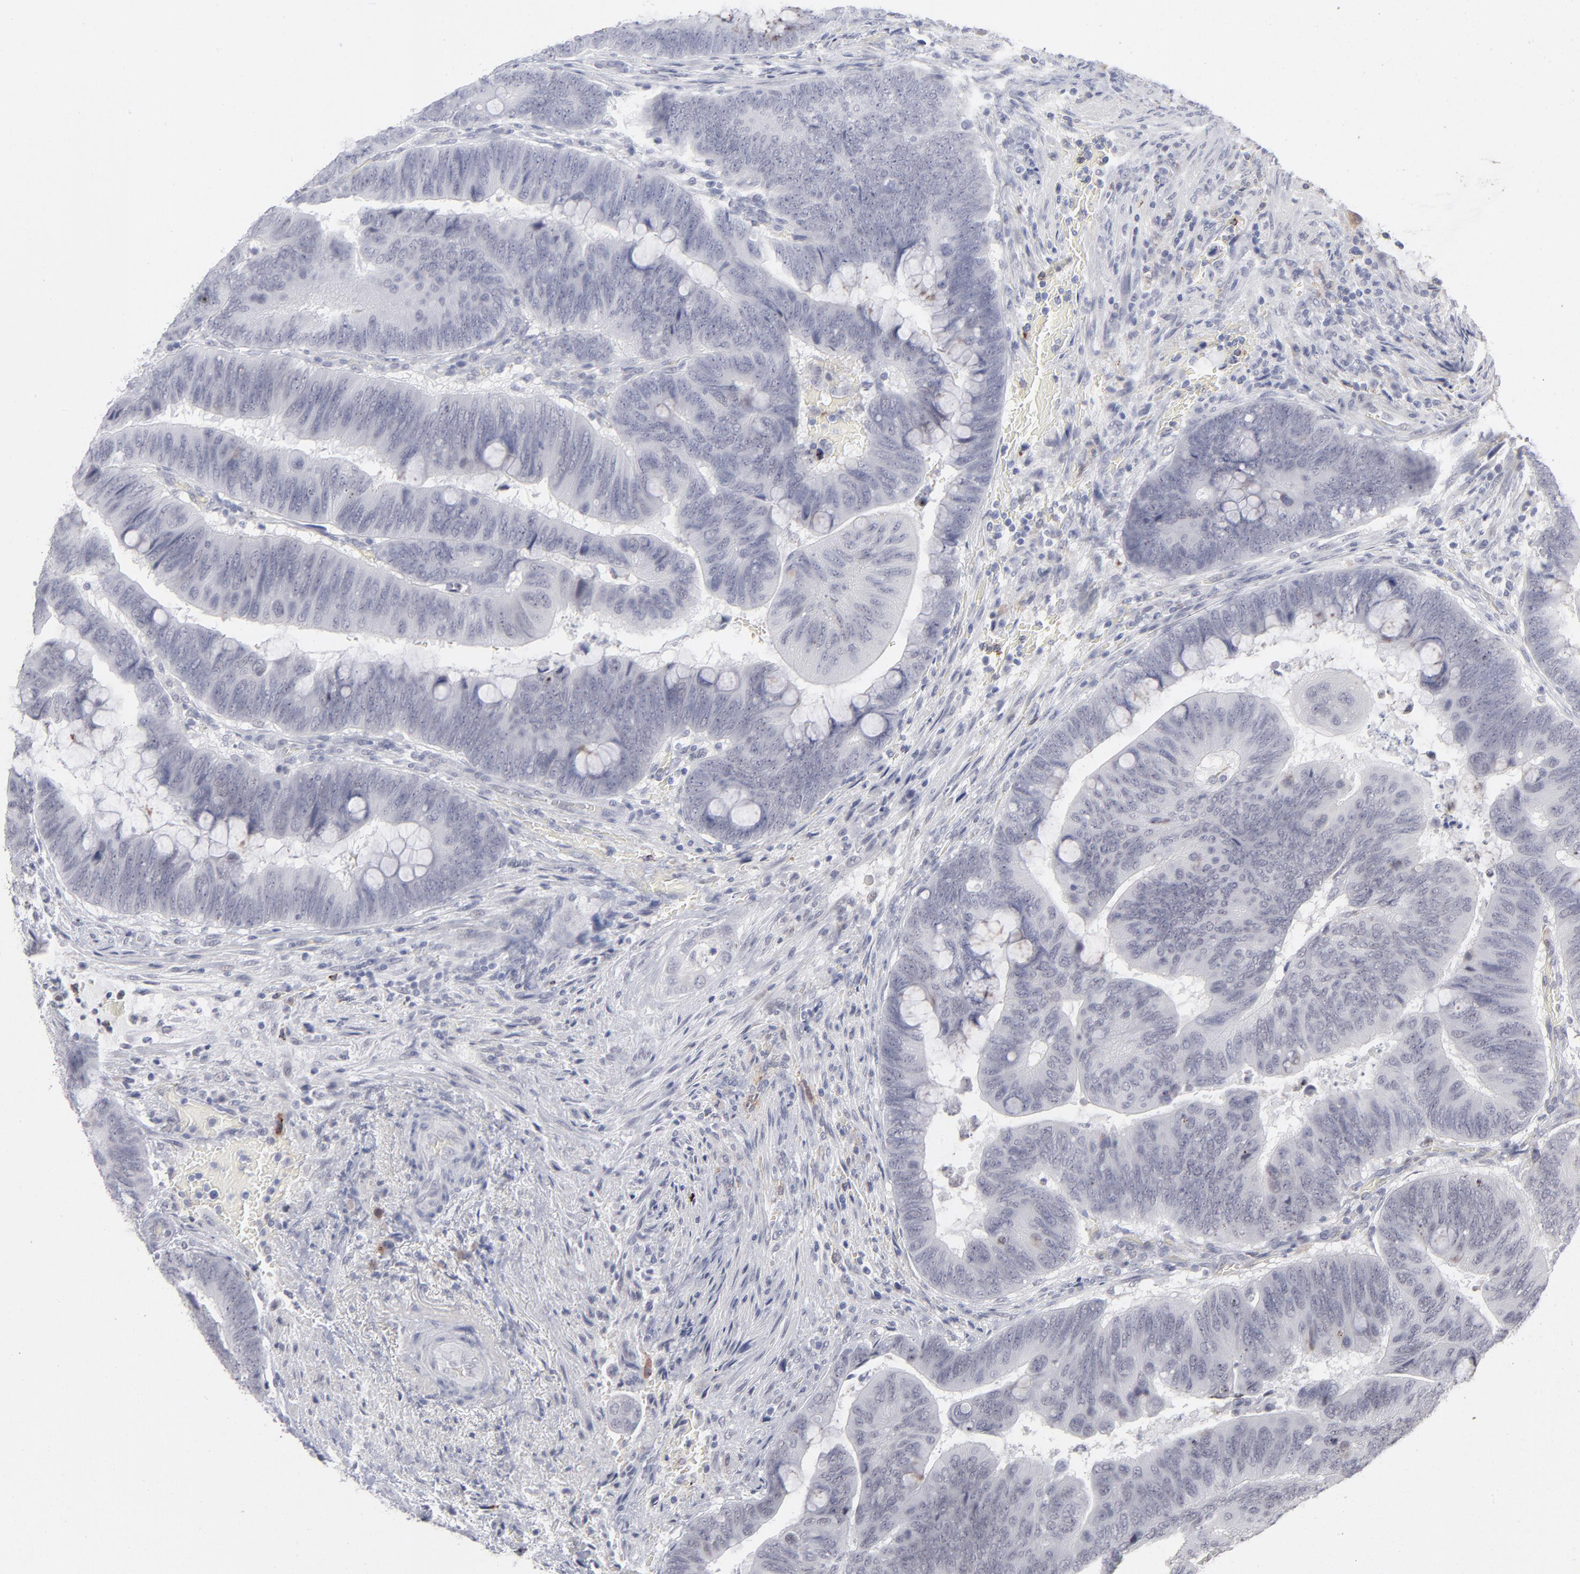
{"staining": {"intensity": "negative", "quantity": "none", "location": "none"}, "tissue": "colorectal cancer", "cell_type": "Tumor cells", "image_type": "cancer", "snomed": [{"axis": "morphology", "description": "Normal tissue, NOS"}, {"axis": "morphology", "description": "Adenocarcinoma, NOS"}, {"axis": "topography", "description": "Rectum"}], "caption": "Adenocarcinoma (colorectal) was stained to show a protein in brown. There is no significant positivity in tumor cells. The staining is performed using DAB (3,3'-diaminobenzidine) brown chromogen with nuclei counter-stained in using hematoxylin.", "gene": "CCR2", "patient": {"sex": "male", "age": 92}}